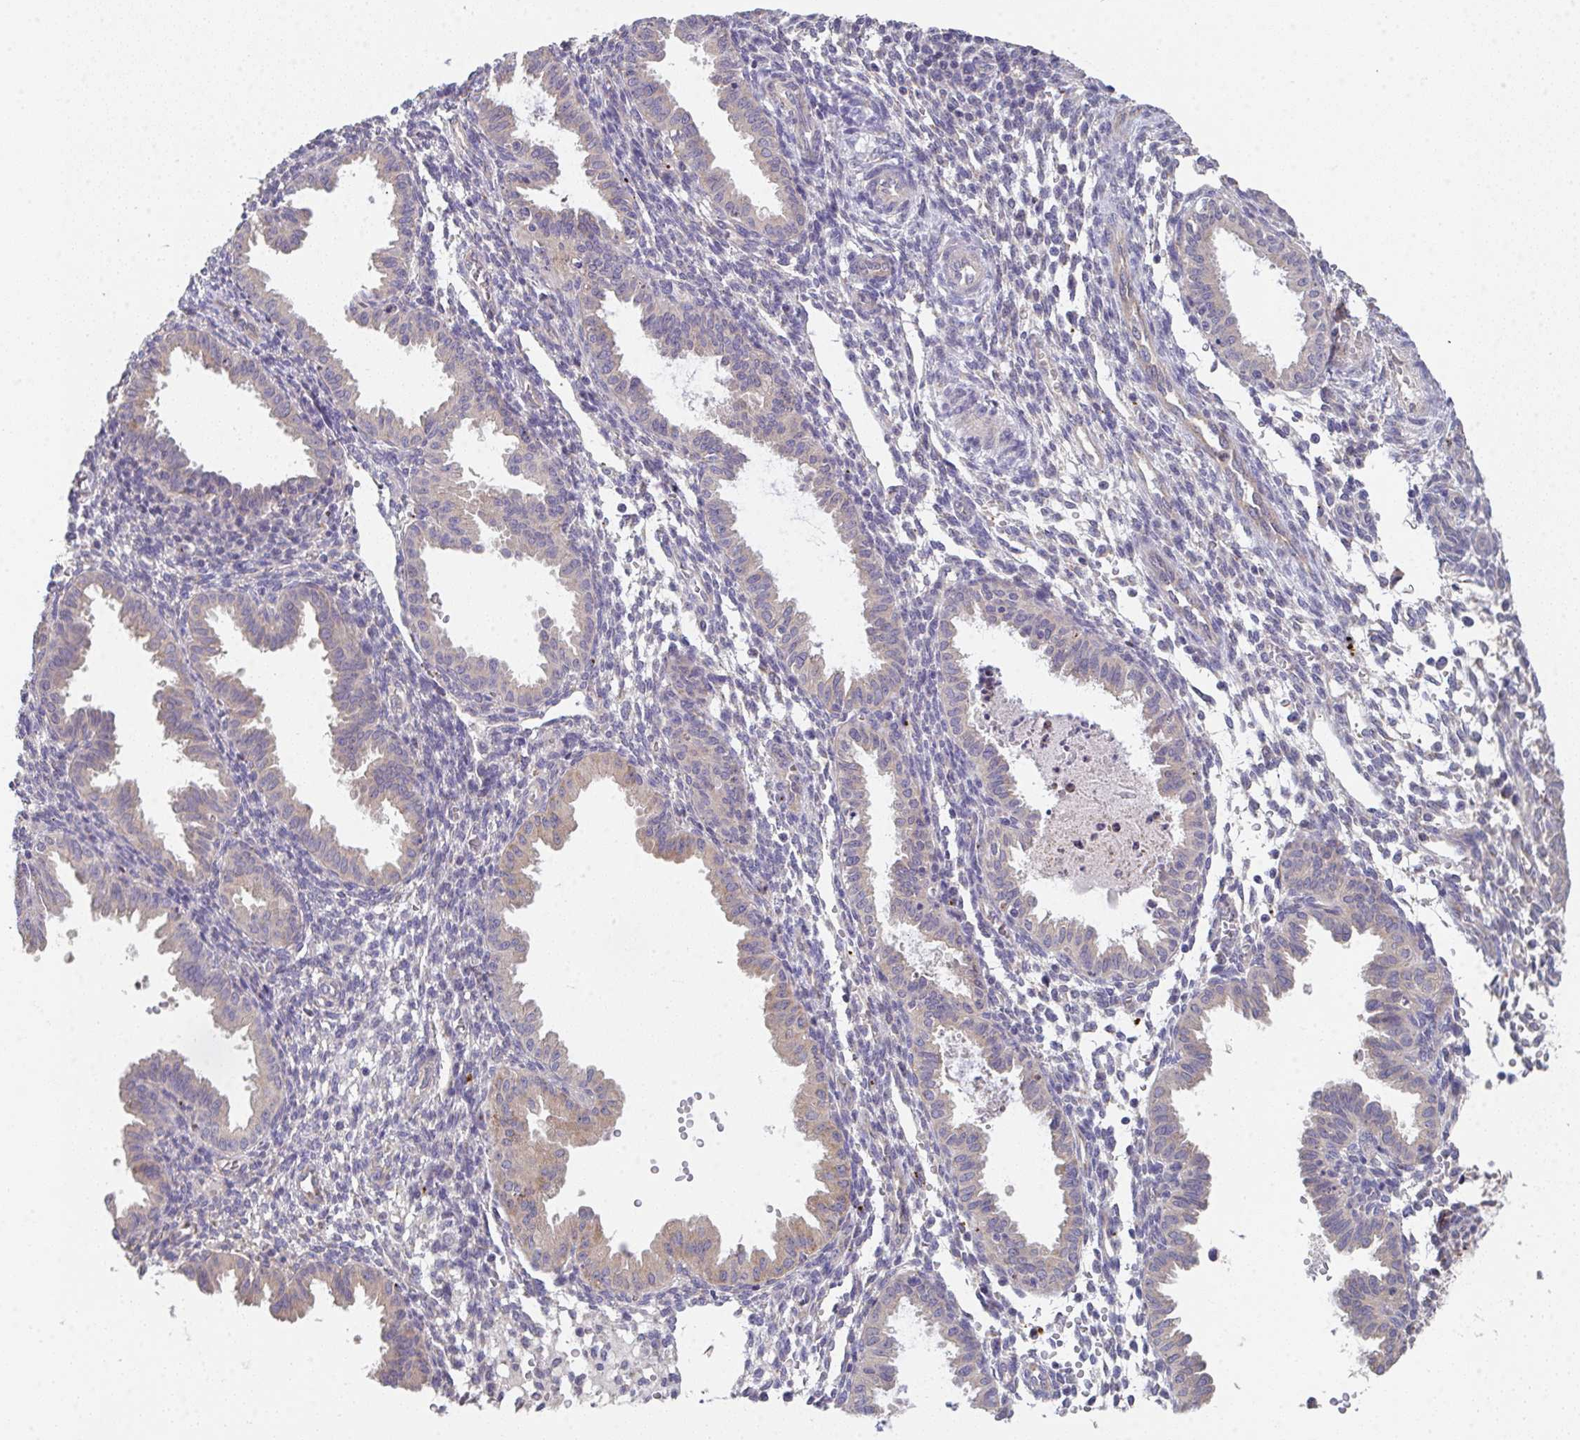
{"staining": {"intensity": "negative", "quantity": "none", "location": "none"}, "tissue": "endometrium", "cell_type": "Cells in endometrial stroma", "image_type": "normal", "snomed": [{"axis": "morphology", "description": "Normal tissue, NOS"}, {"axis": "topography", "description": "Endometrium"}], "caption": "An image of endometrium stained for a protein displays no brown staining in cells in endometrial stroma.", "gene": "TSPAN31", "patient": {"sex": "female", "age": 33}}